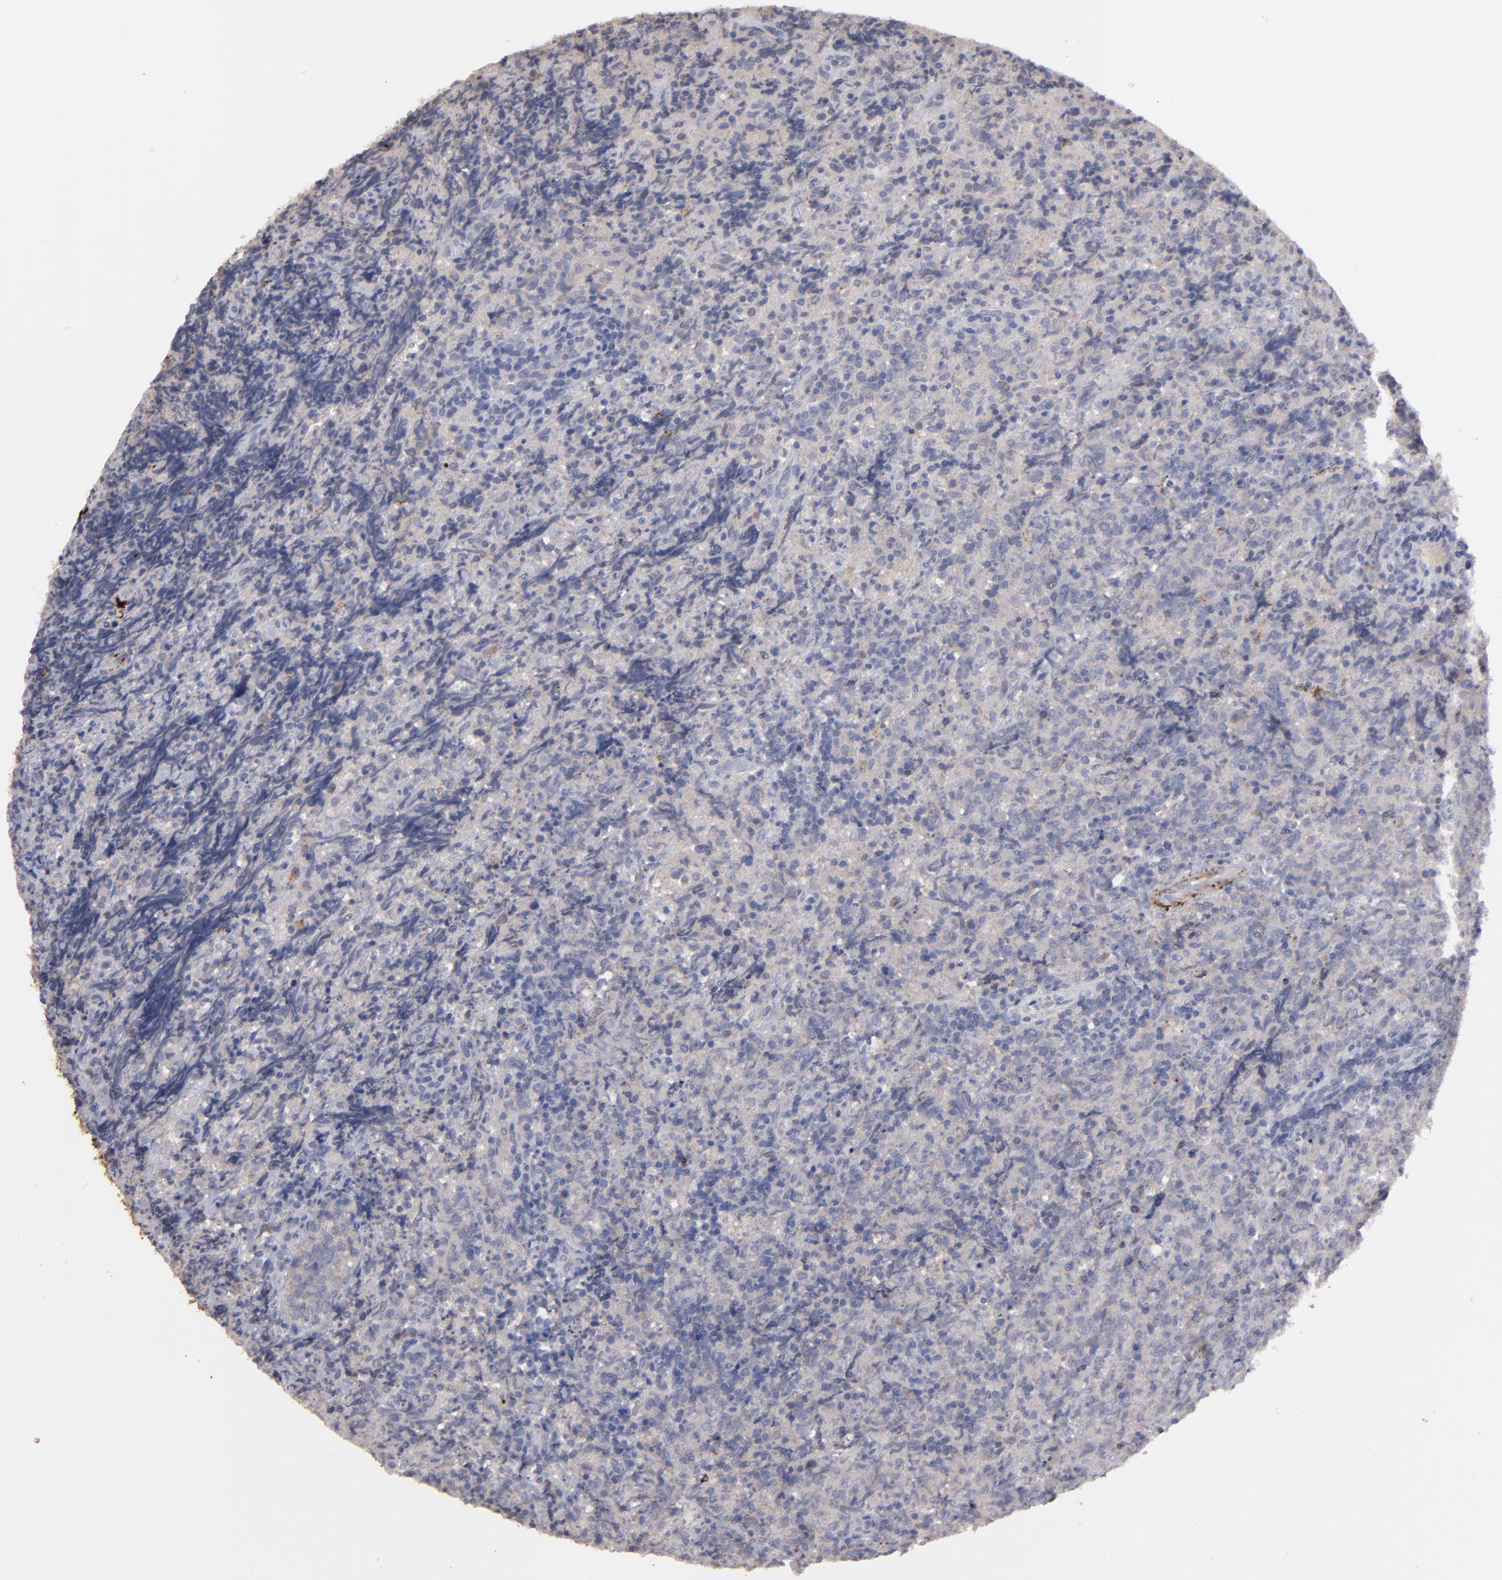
{"staining": {"intensity": "negative", "quantity": "none", "location": "none"}, "tissue": "lymphoma", "cell_type": "Tumor cells", "image_type": "cancer", "snomed": [{"axis": "morphology", "description": "Malignant lymphoma, non-Hodgkin's type, High grade"}, {"axis": "topography", "description": "Tonsil"}], "caption": "Immunohistochemical staining of malignant lymphoma, non-Hodgkin's type (high-grade) exhibits no significant staining in tumor cells.", "gene": "GPM6B", "patient": {"sex": "female", "age": 36}}